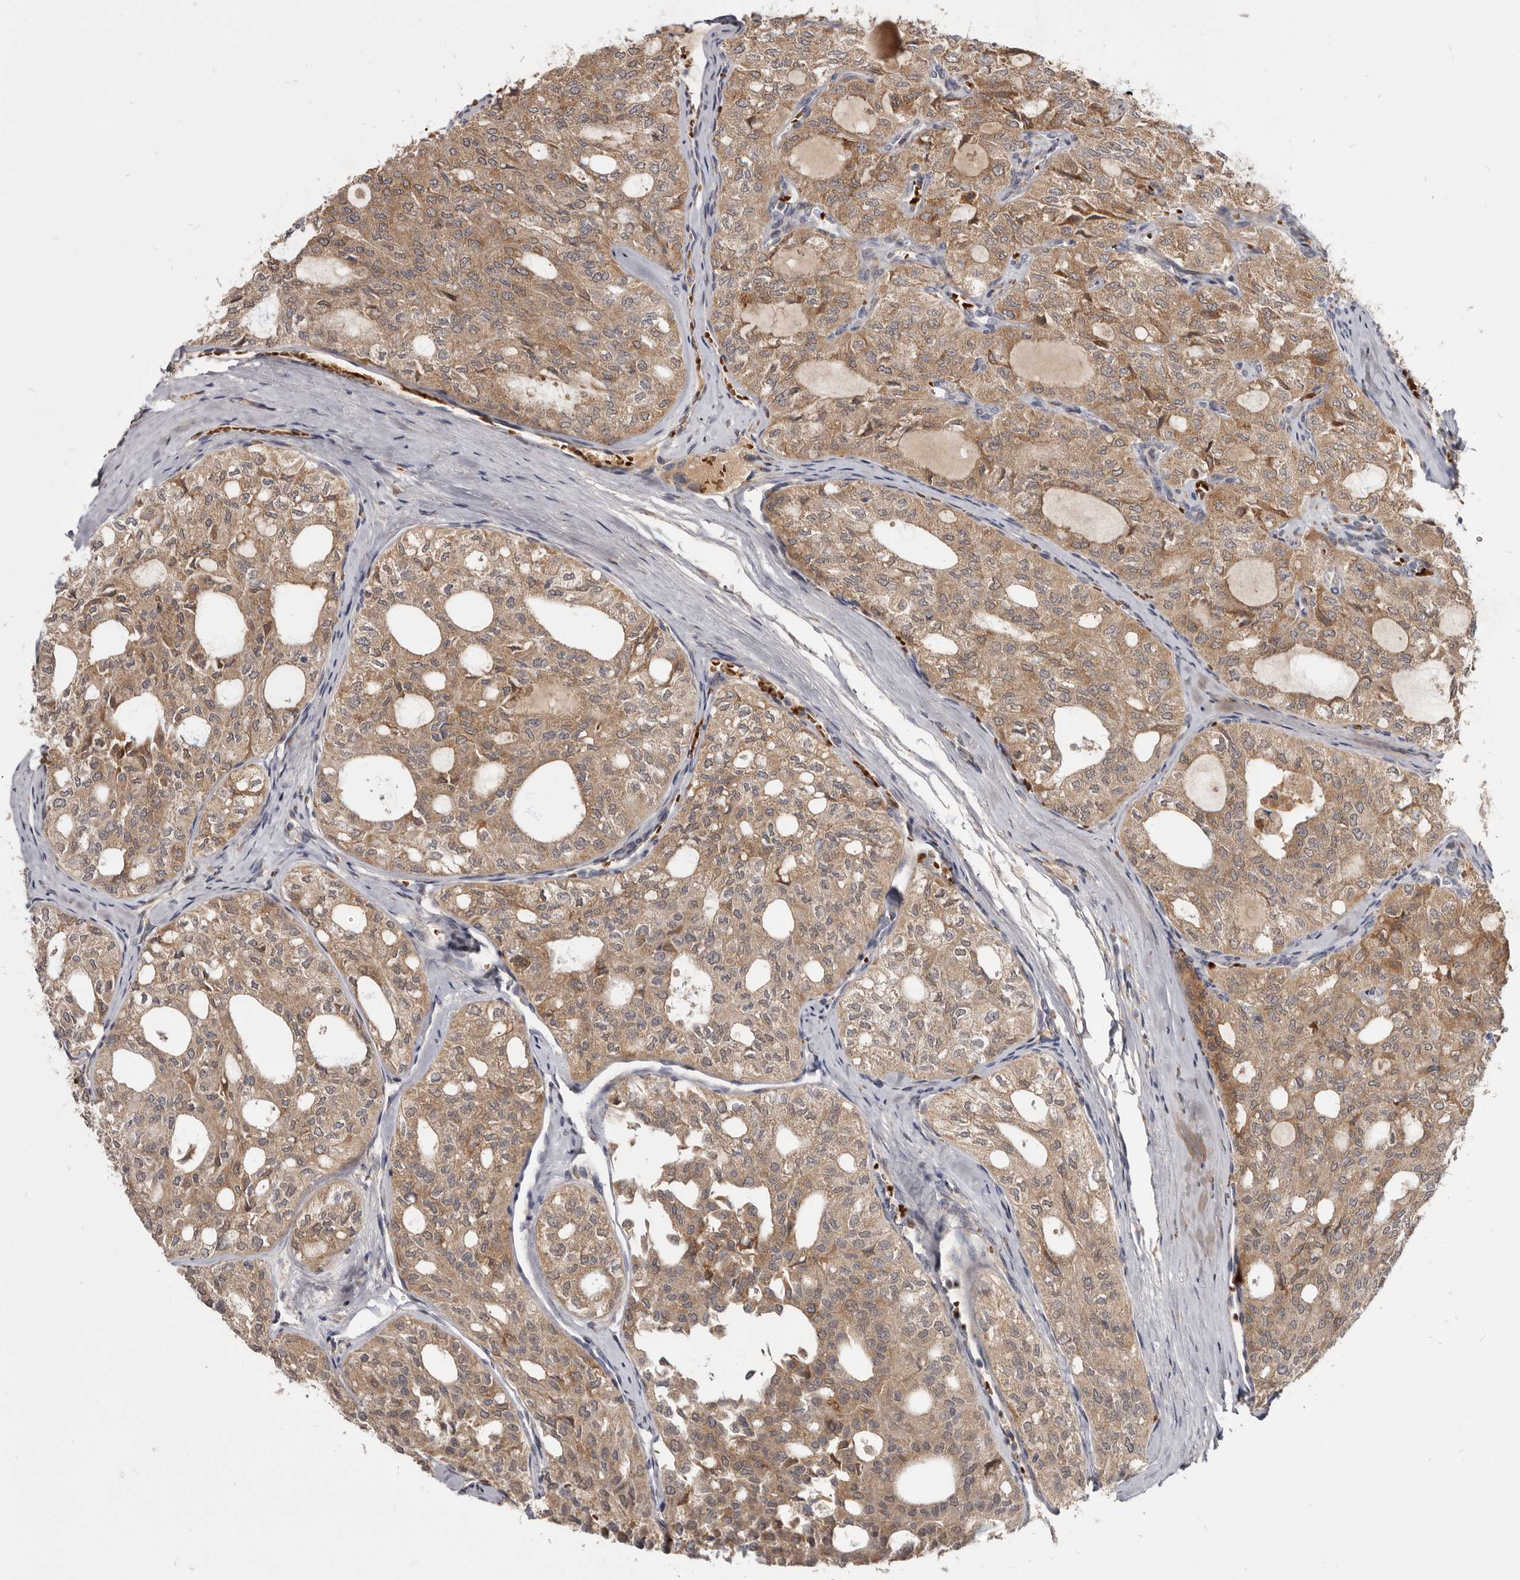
{"staining": {"intensity": "moderate", "quantity": ">75%", "location": "cytoplasmic/membranous"}, "tissue": "thyroid cancer", "cell_type": "Tumor cells", "image_type": "cancer", "snomed": [{"axis": "morphology", "description": "Follicular adenoma carcinoma, NOS"}, {"axis": "topography", "description": "Thyroid gland"}], "caption": "Tumor cells display medium levels of moderate cytoplasmic/membranous expression in approximately >75% of cells in human thyroid cancer (follicular adenoma carcinoma).", "gene": "NENF", "patient": {"sex": "male", "age": 75}}